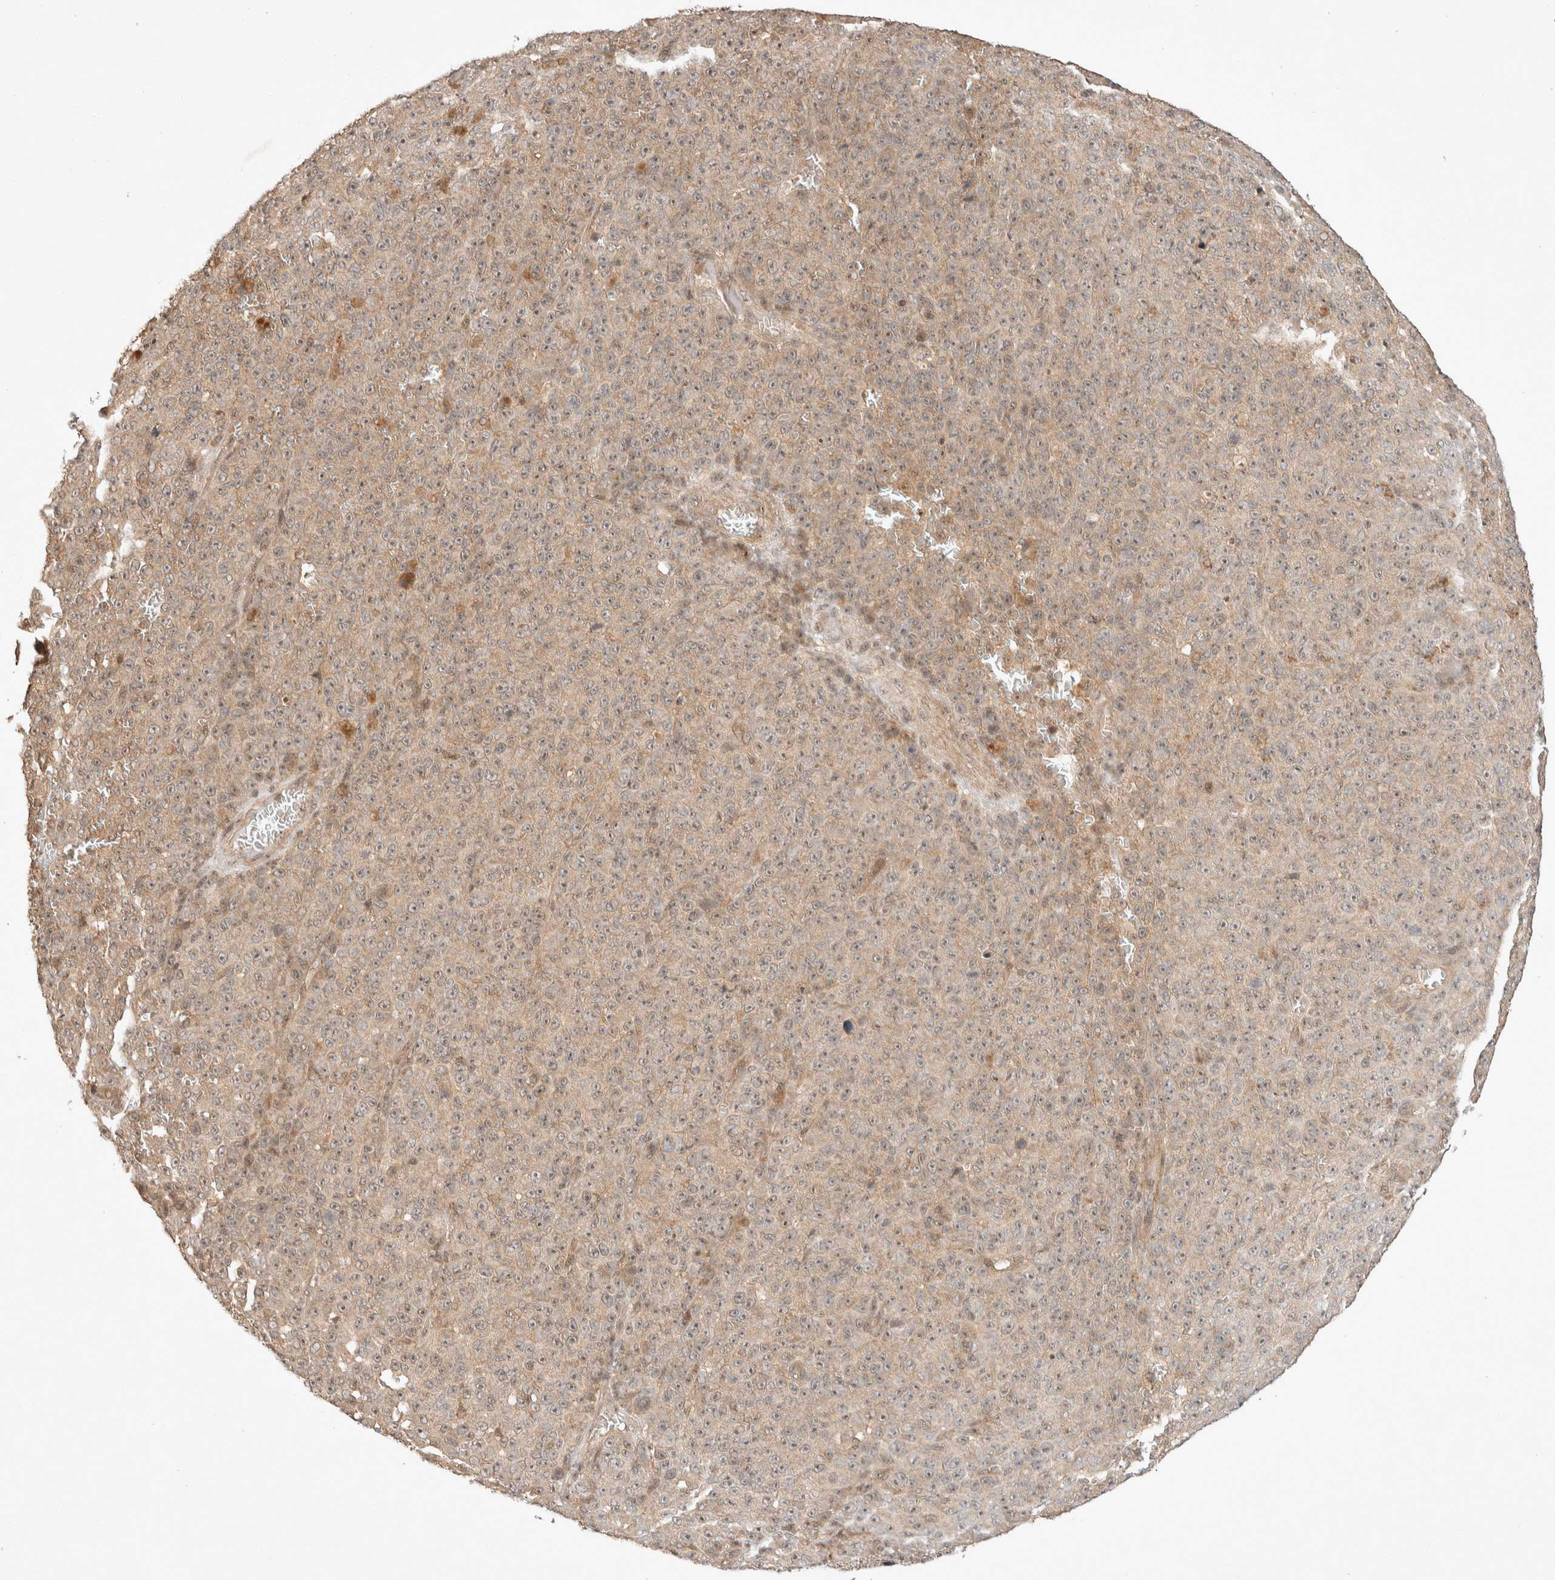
{"staining": {"intensity": "weak", "quantity": "25%-75%", "location": "nuclear"}, "tissue": "melanoma", "cell_type": "Tumor cells", "image_type": "cancer", "snomed": [{"axis": "morphology", "description": "Malignant melanoma, NOS"}, {"axis": "topography", "description": "Skin"}], "caption": "This micrograph reveals melanoma stained with IHC to label a protein in brown. The nuclear of tumor cells show weak positivity for the protein. Nuclei are counter-stained blue.", "gene": "THRA", "patient": {"sex": "female", "age": 82}}